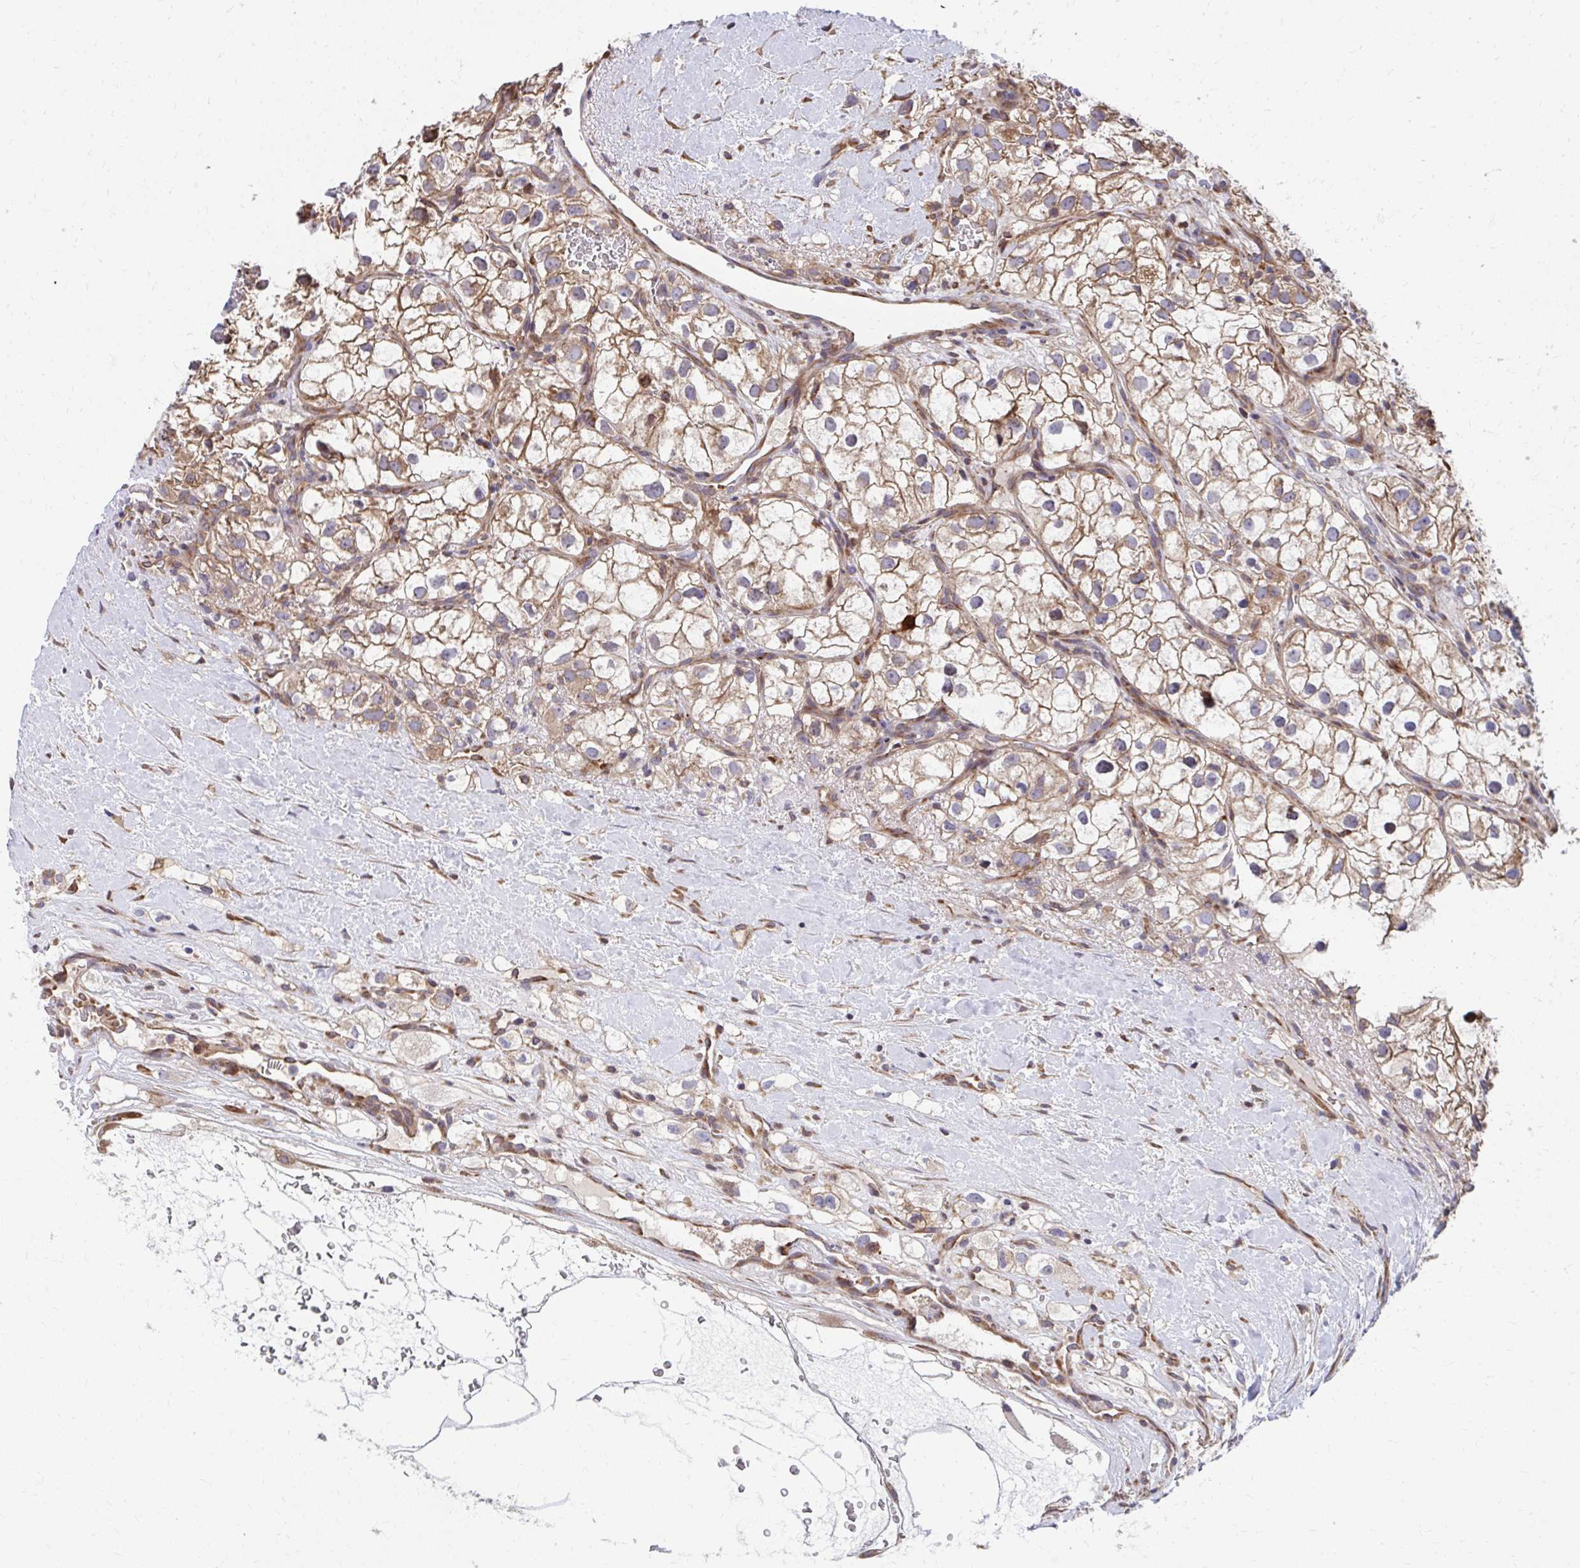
{"staining": {"intensity": "moderate", "quantity": ">75%", "location": "cytoplasmic/membranous"}, "tissue": "renal cancer", "cell_type": "Tumor cells", "image_type": "cancer", "snomed": [{"axis": "morphology", "description": "Adenocarcinoma, NOS"}, {"axis": "topography", "description": "Kidney"}], "caption": "Approximately >75% of tumor cells in adenocarcinoma (renal) show moderate cytoplasmic/membranous protein staining as visualized by brown immunohistochemical staining.", "gene": "ZNF778", "patient": {"sex": "male", "age": 59}}